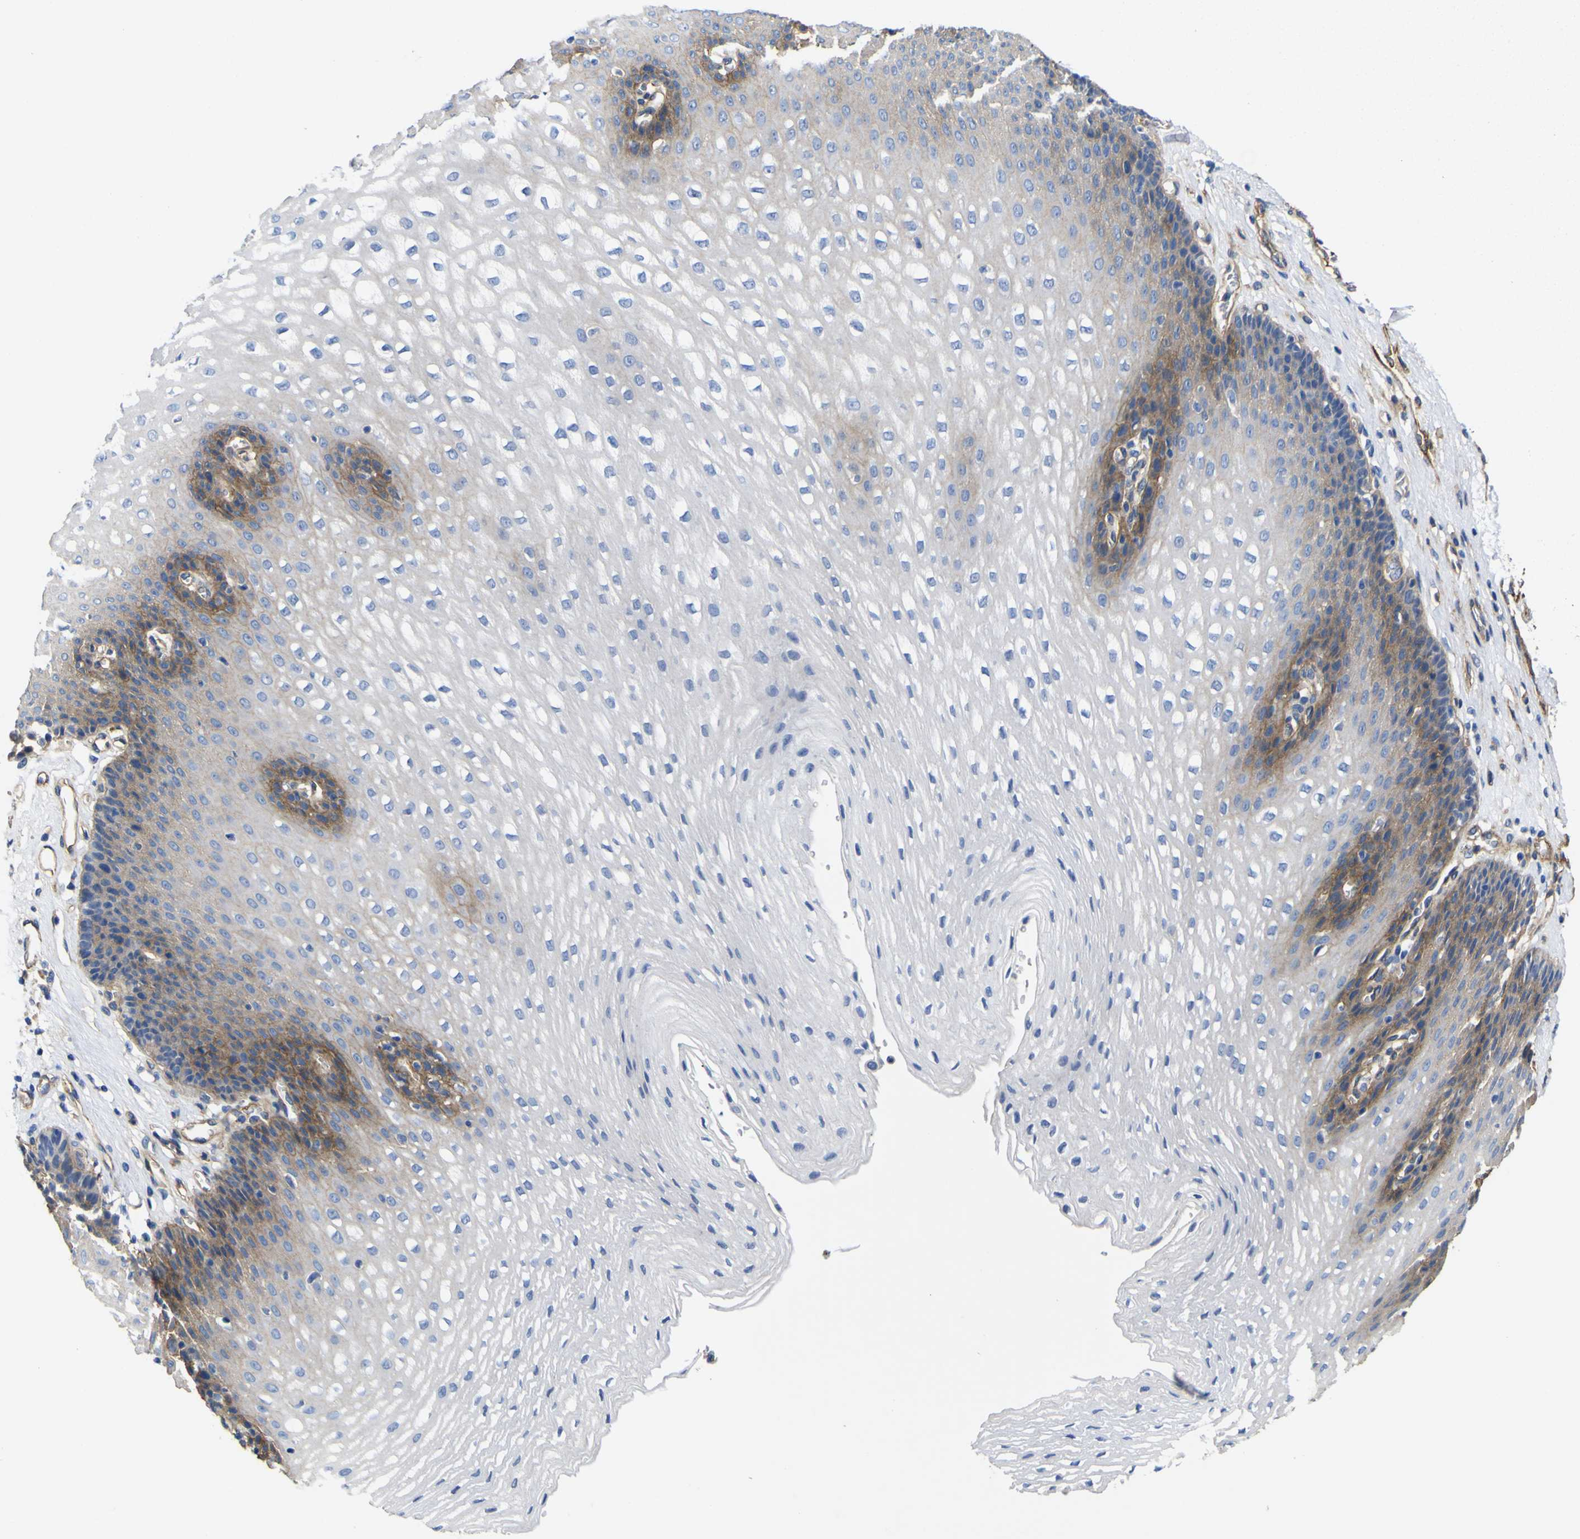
{"staining": {"intensity": "moderate", "quantity": "<25%", "location": "cytoplasmic/membranous"}, "tissue": "esophagus", "cell_type": "Squamous epithelial cells", "image_type": "normal", "snomed": [{"axis": "morphology", "description": "Normal tissue, NOS"}, {"axis": "topography", "description": "Esophagus"}], "caption": "Esophagus stained for a protein displays moderate cytoplasmic/membranous positivity in squamous epithelial cells. The staining is performed using DAB (3,3'-diaminobenzidine) brown chromogen to label protein expression. The nuclei are counter-stained blue using hematoxylin.", "gene": "CD151", "patient": {"sex": "male", "age": 48}}